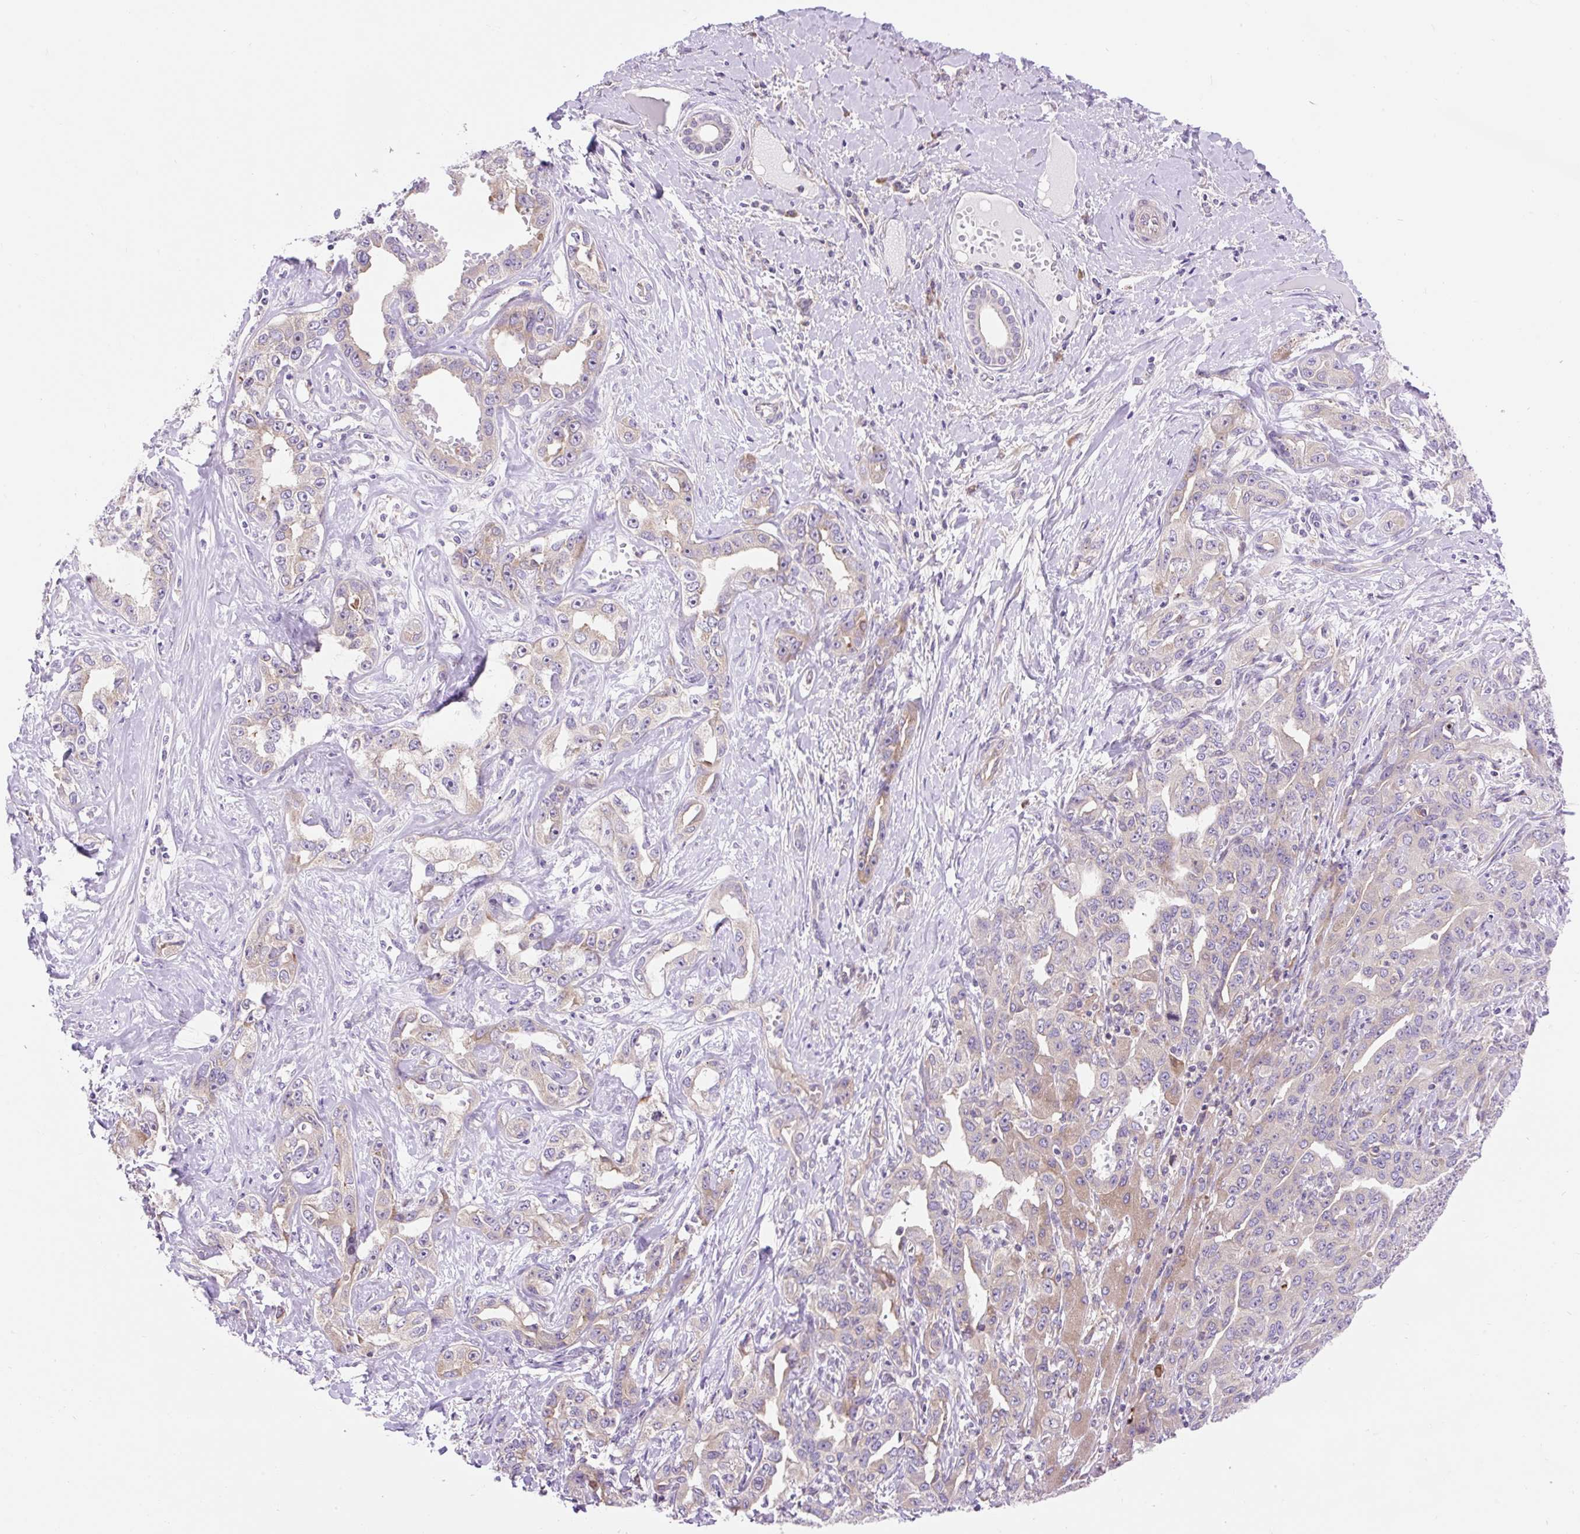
{"staining": {"intensity": "weak", "quantity": "25%-75%", "location": "cytoplasmic/membranous"}, "tissue": "liver cancer", "cell_type": "Tumor cells", "image_type": "cancer", "snomed": [{"axis": "morphology", "description": "Cholangiocarcinoma"}, {"axis": "topography", "description": "Liver"}], "caption": "Brown immunohistochemical staining in human liver cholangiocarcinoma reveals weak cytoplasmic/membranous positivity in about 25%-75% of tumor cells.", "gene": "GPR45", "patient": {"sex": "male", "age": 59}}